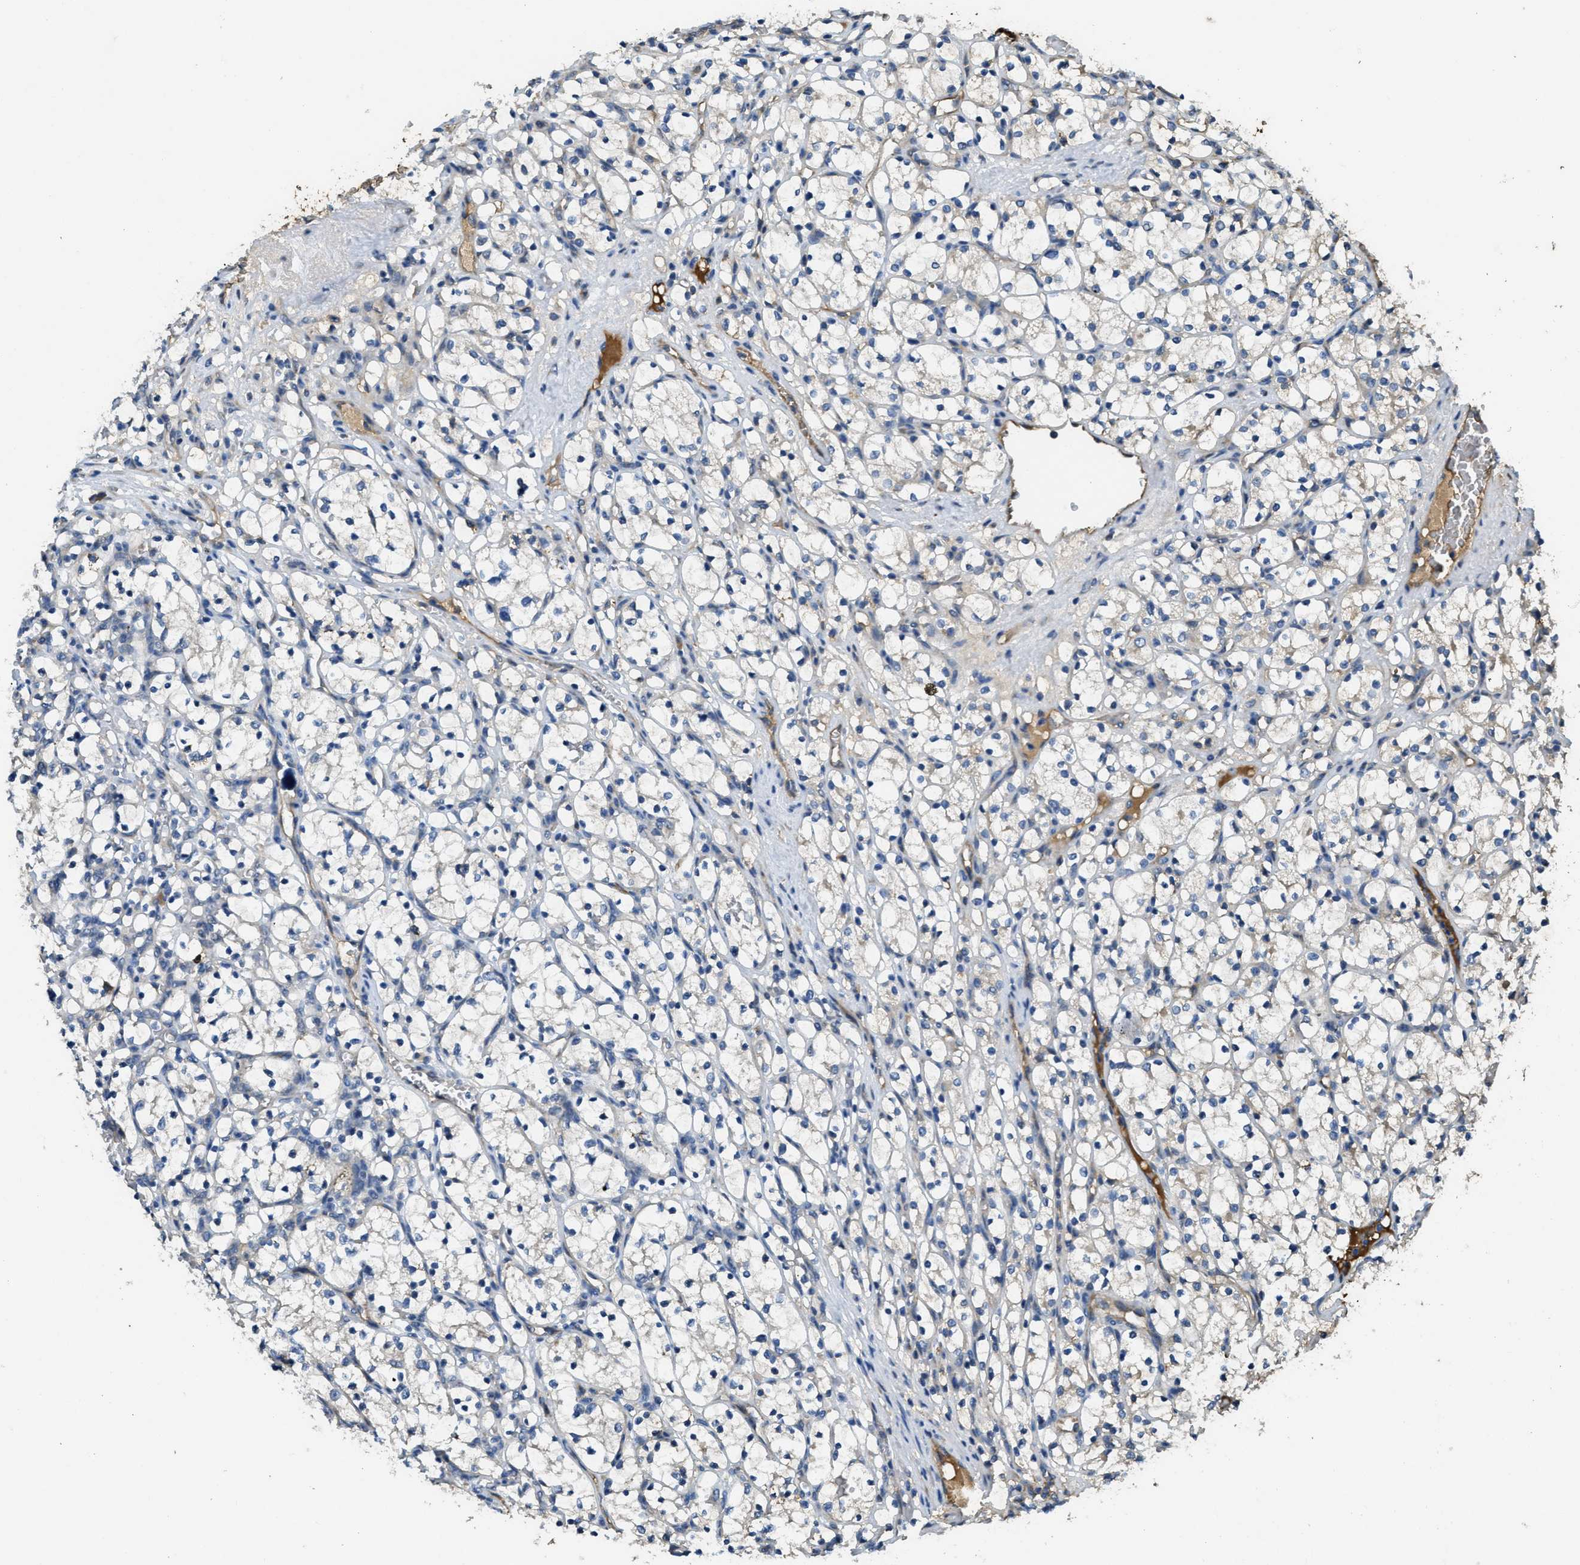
{"staining": {"intensity": "negative", "quantity": "none", "location": "none"}, "tissue": "renal cancer", "cell_type": "Tumor cells", "image_type": "cancer", "snomed": [{"axis": "morphology", "description": "Adenocarcinoma, NOS"}, {"axis": "topography", "description": "Kidney"}], "caption": "Renal cancer stained for a protein using immunohistochemistry reveals no positivity tumor cells.", "gene": "RIPK2", "patient": {"sex": "female", "age": 69}}